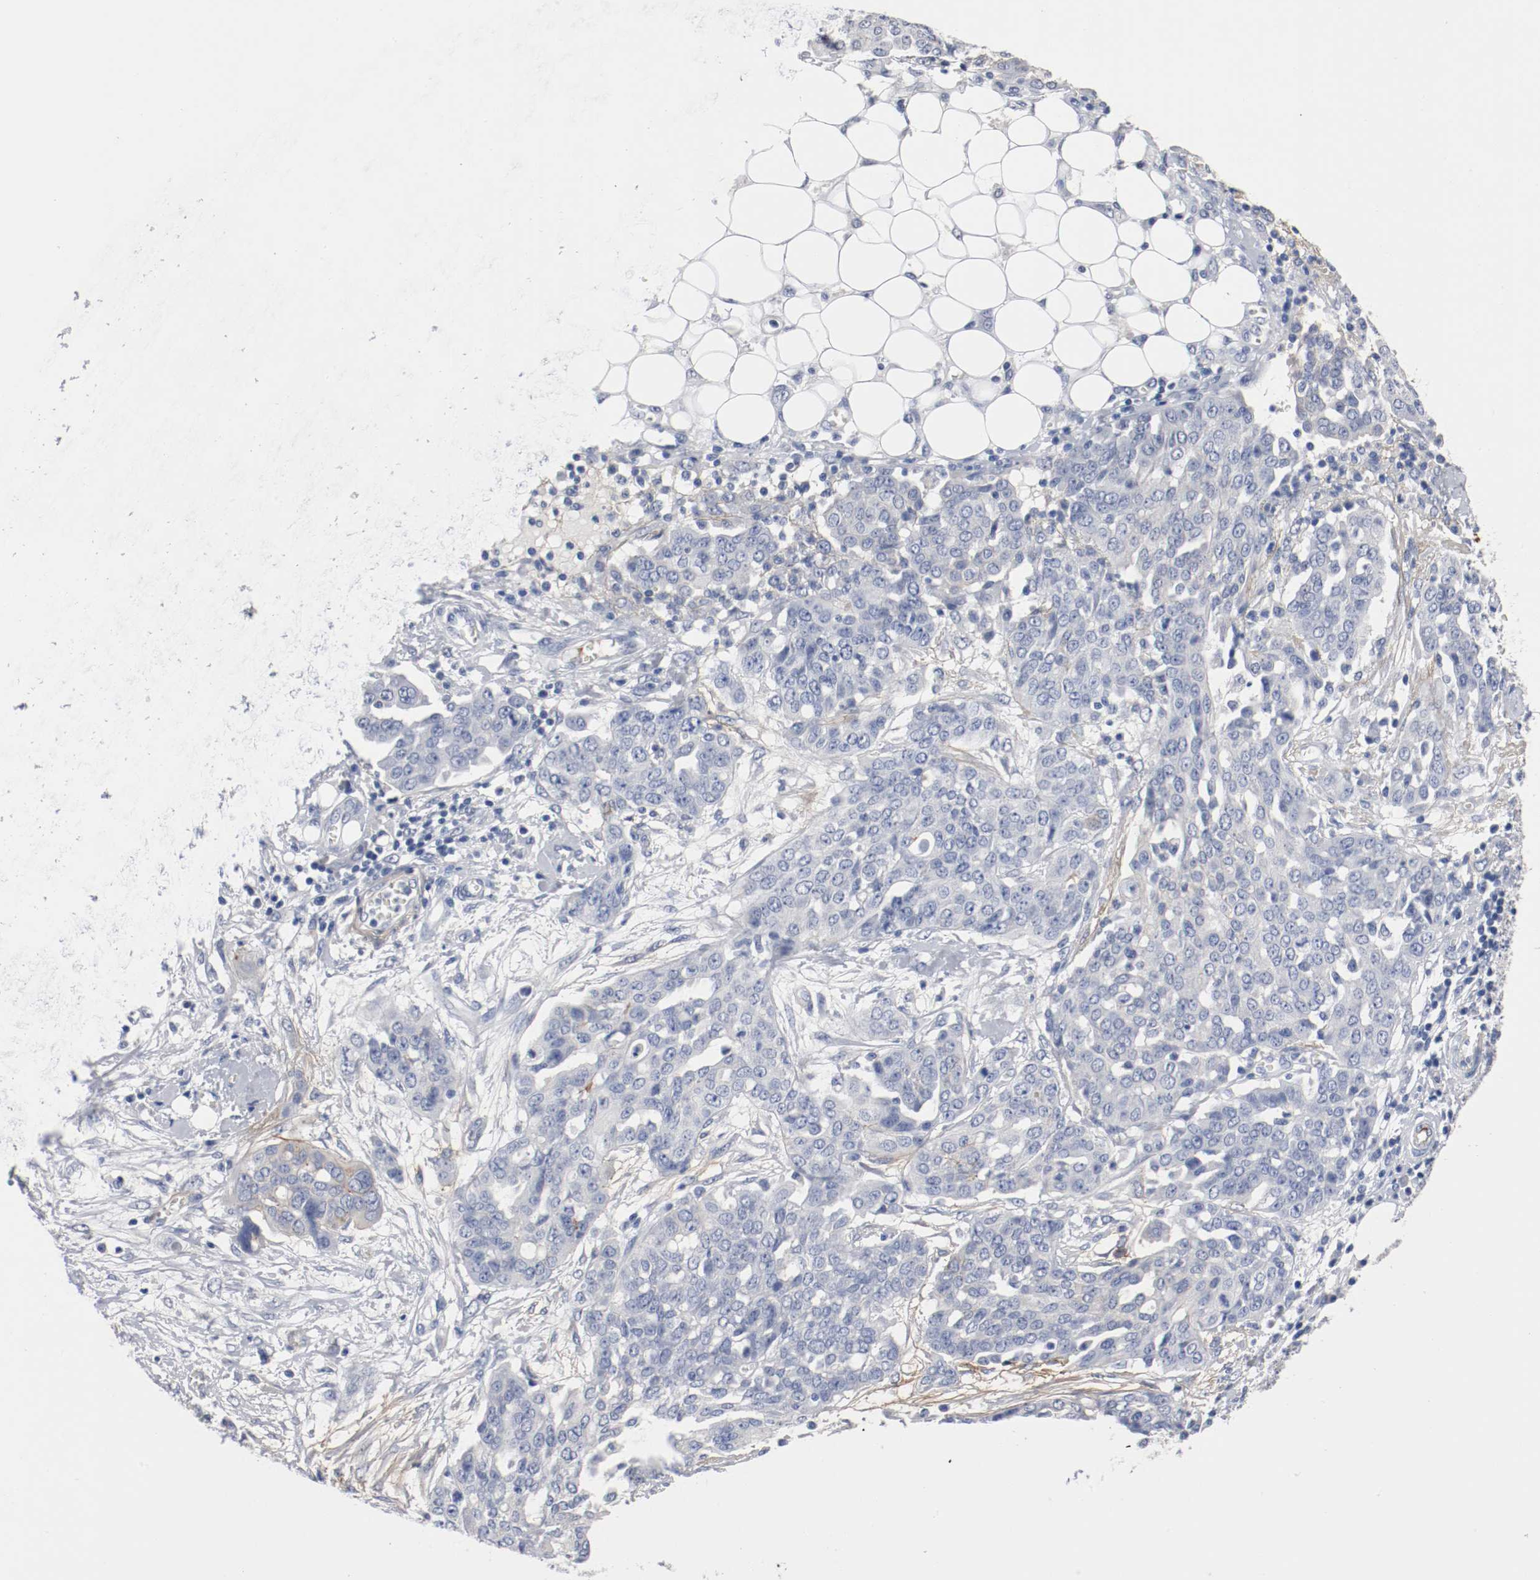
{"staining": {"intensity": "negative", "quantity": "none", "location": "none"}, "tissue": "ovarian cancer", "cell_type": "Tumor cells", "image_type": "cancer", "snomed": [{"axis": "morphology", "description": "Cystadenocarcinoma, serous, NOS"}, {"axis": "topography", "description": "Soft tissue"}, {"axis": "topography", "description": "Ovary"}], "caption": "This is an immunohistochemistry image of human ovarian serous cystadenocarcinoma. There is no staining in tumor cells.", "gene": "TNC", "patient": {"sex": "female", "age": 57}}